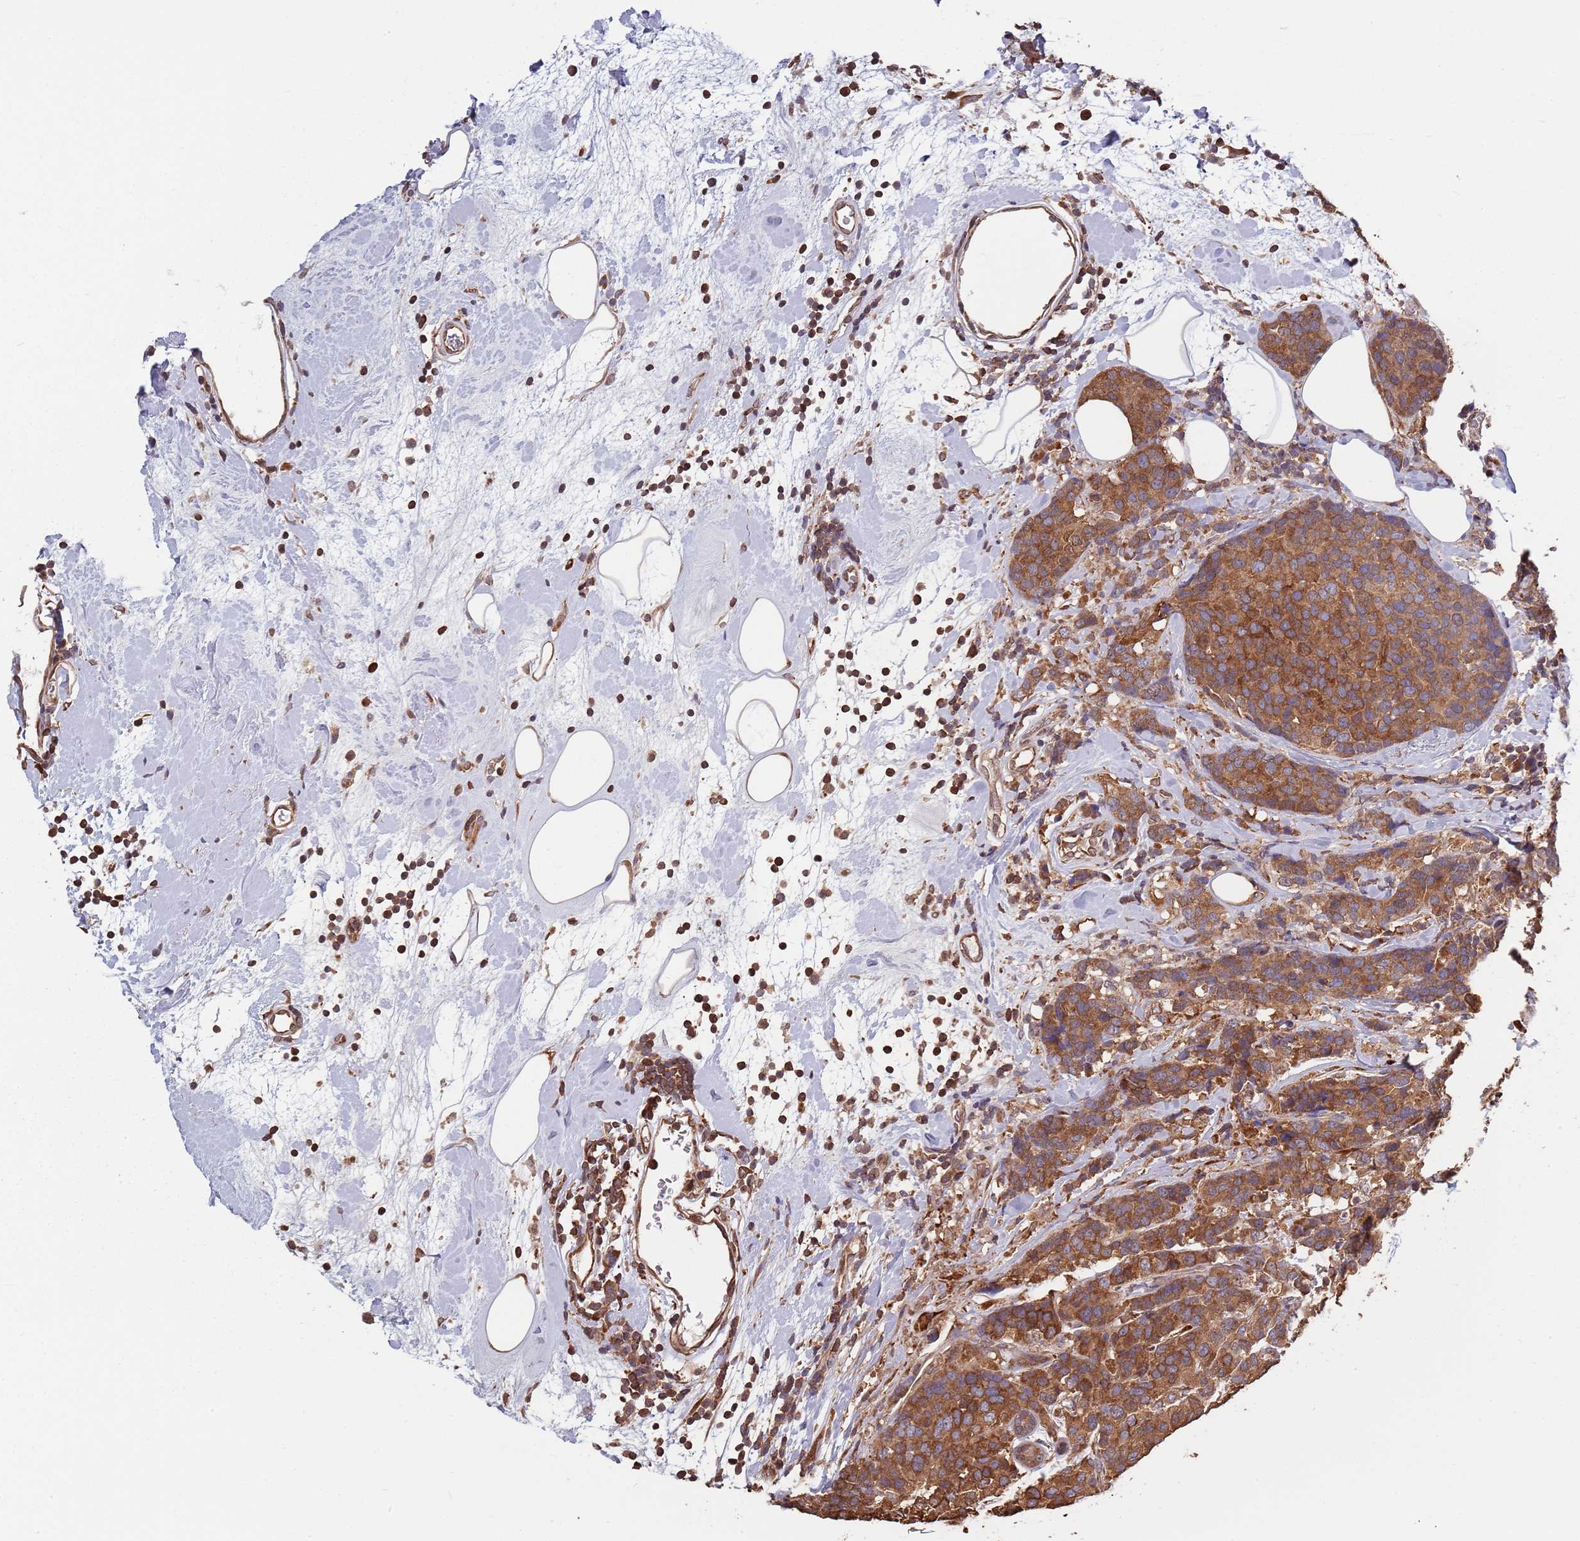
{"staining": {"intensity": "strong", "quantity": ">75%", "location": "cytoplasmic/membranous"}, "tissue": "breast cancer", "cell_type": "Tumor cells", "image_type": "cancer", "snomed": [{"axis": "morphology", "description": "Lobular carcinoma"}, {"axis": "topography", "description": "Breast"}], "caption": "This histopathology image shows breast lobular carcinoma stained with IHC to label a protein in brown. The cytoplasmic/membranous of tumor cells show strong positivity for the protein. Nuclei are counter-stained blue.", "gene": "COG4", "patient": {"sex": "female", "age": 59}}